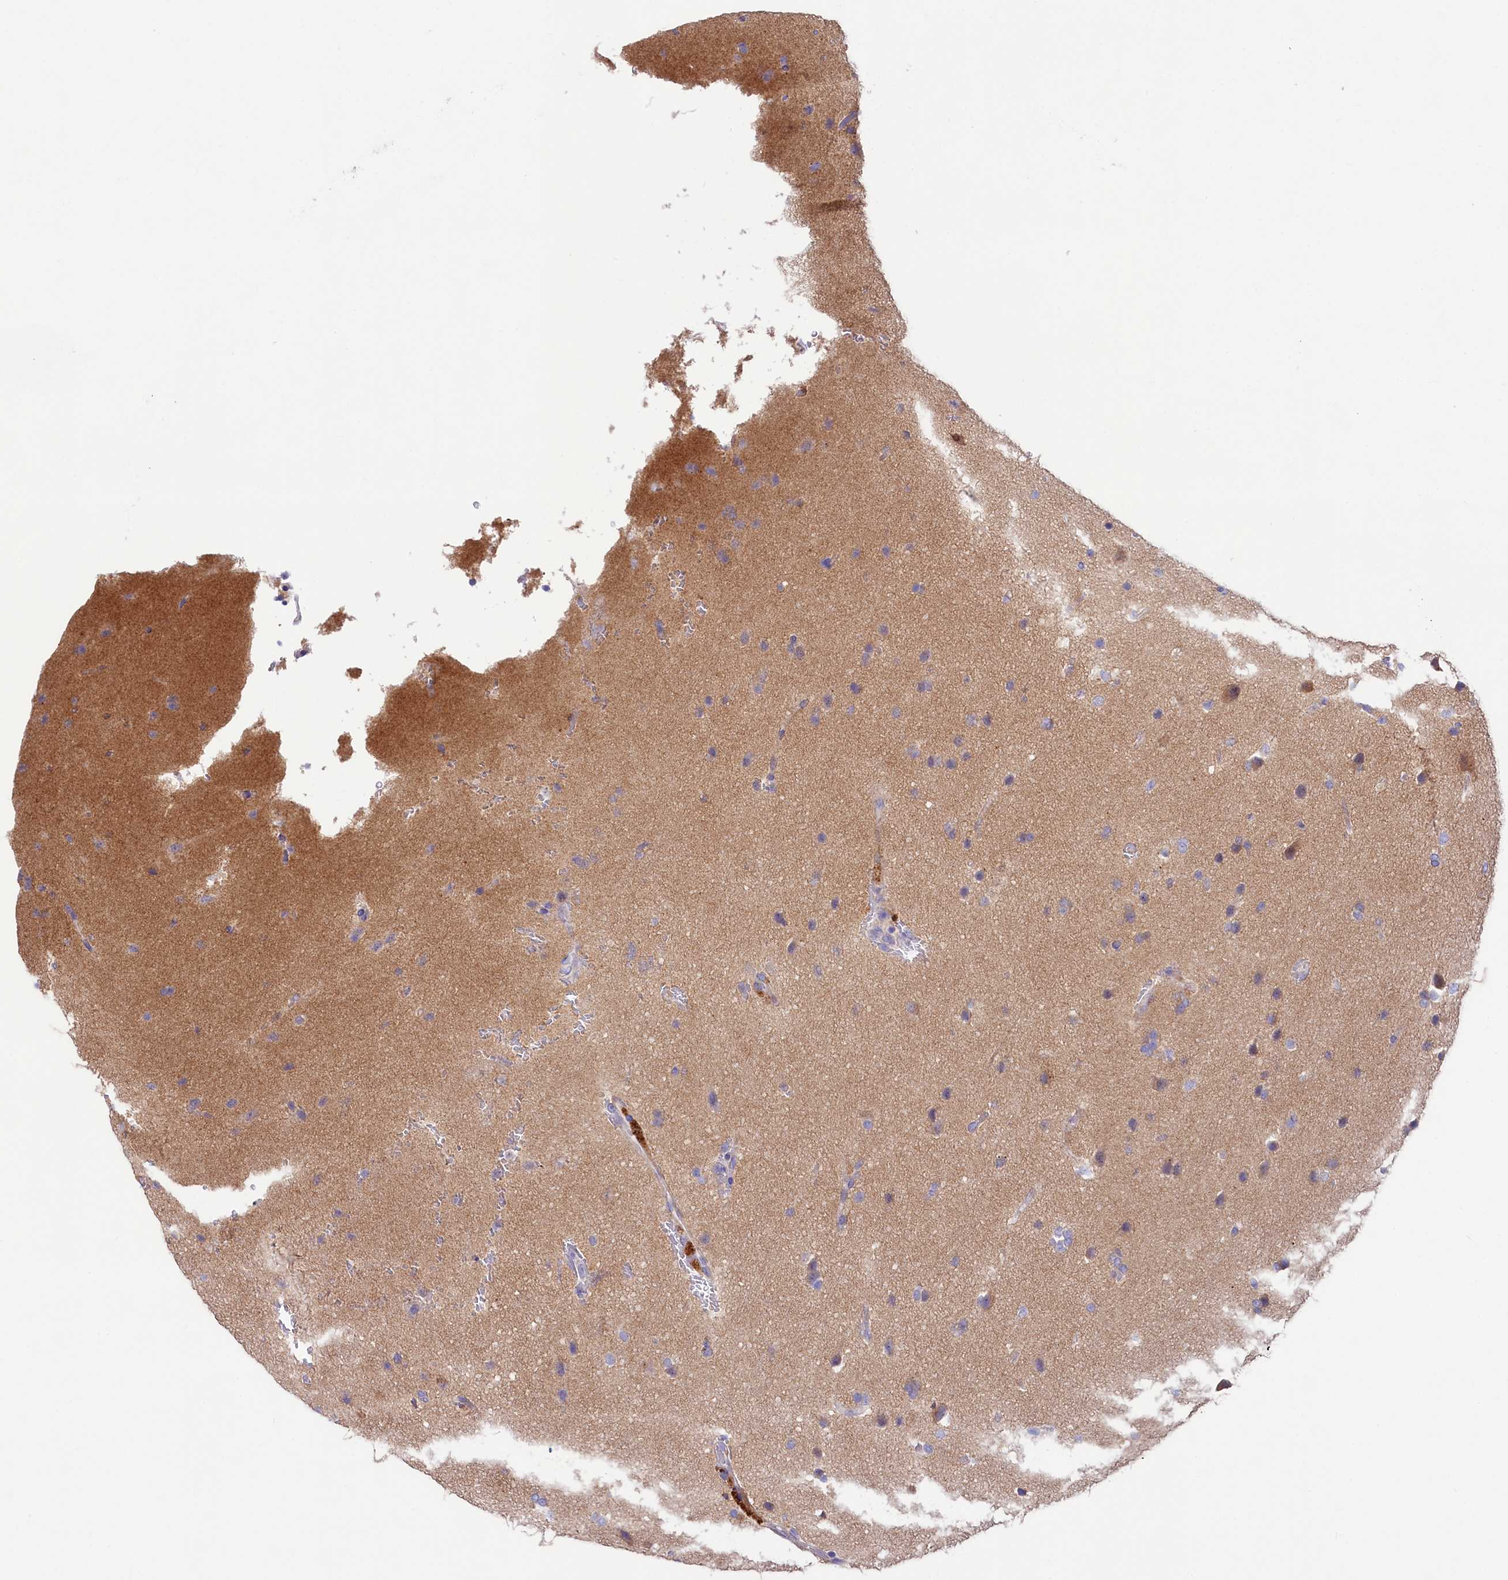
{"staining": {"intensity": "negative", "quantity": "none", "location": "none"}, "tissue": "glioma", "cell_type": "Tumor cells", "image_type": "cancer", "snomed": [{"axis": "morphology", "description": "Glioma, malignant, Low grade"}, {"axis": "topography", "description": "Brain"}], "caption": "High magnification brightfield microscopy of glioma stained with DAB (brown) and counterstained with hematoxylin (blue): tumor cells show no significant expression.", "gene": "VPS26B", "patient": {"sex": "female", "age": 37}}